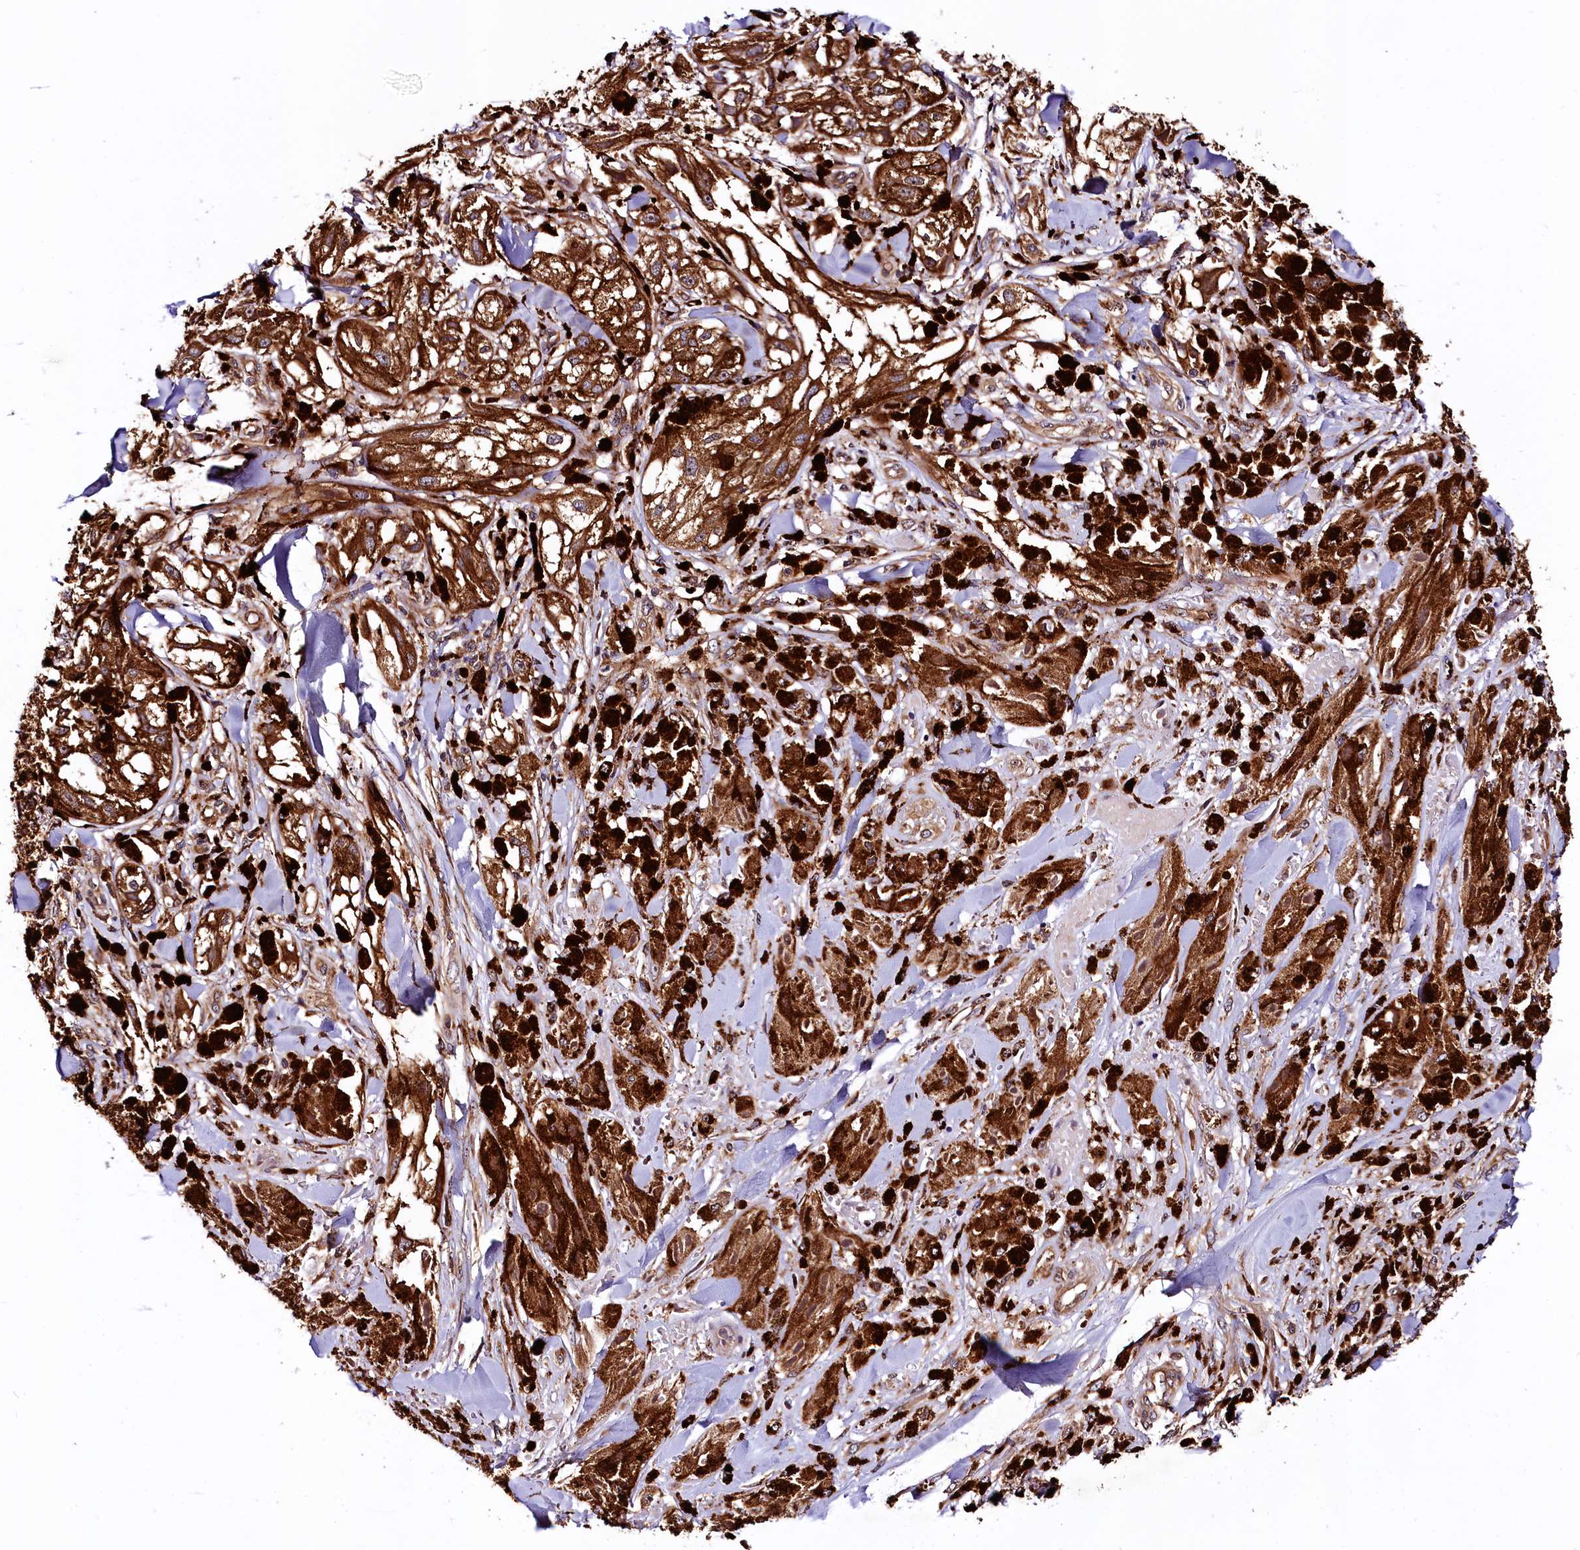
{"staining": {"intensity": "moderate", "quantity": ">75%", "location": "cytoplasmic/membranous"}, "tissue": "melanoma", "cell_type": "Tumor cells", "image_type": "cancer", "snomed": [{"axis": "morphology", "description": "Malignant melanoma, NOS"}, {"axis": "topography", "description": "Skin"}], "caption": "There is medium levels of moderate cytoplasmic/membranous expression in tumor cells of melanoma, as demonstrated by immunohistochemical staining (brown color).", "gene": "VPS35", "patient": {"sex": "male", "age": 88}}